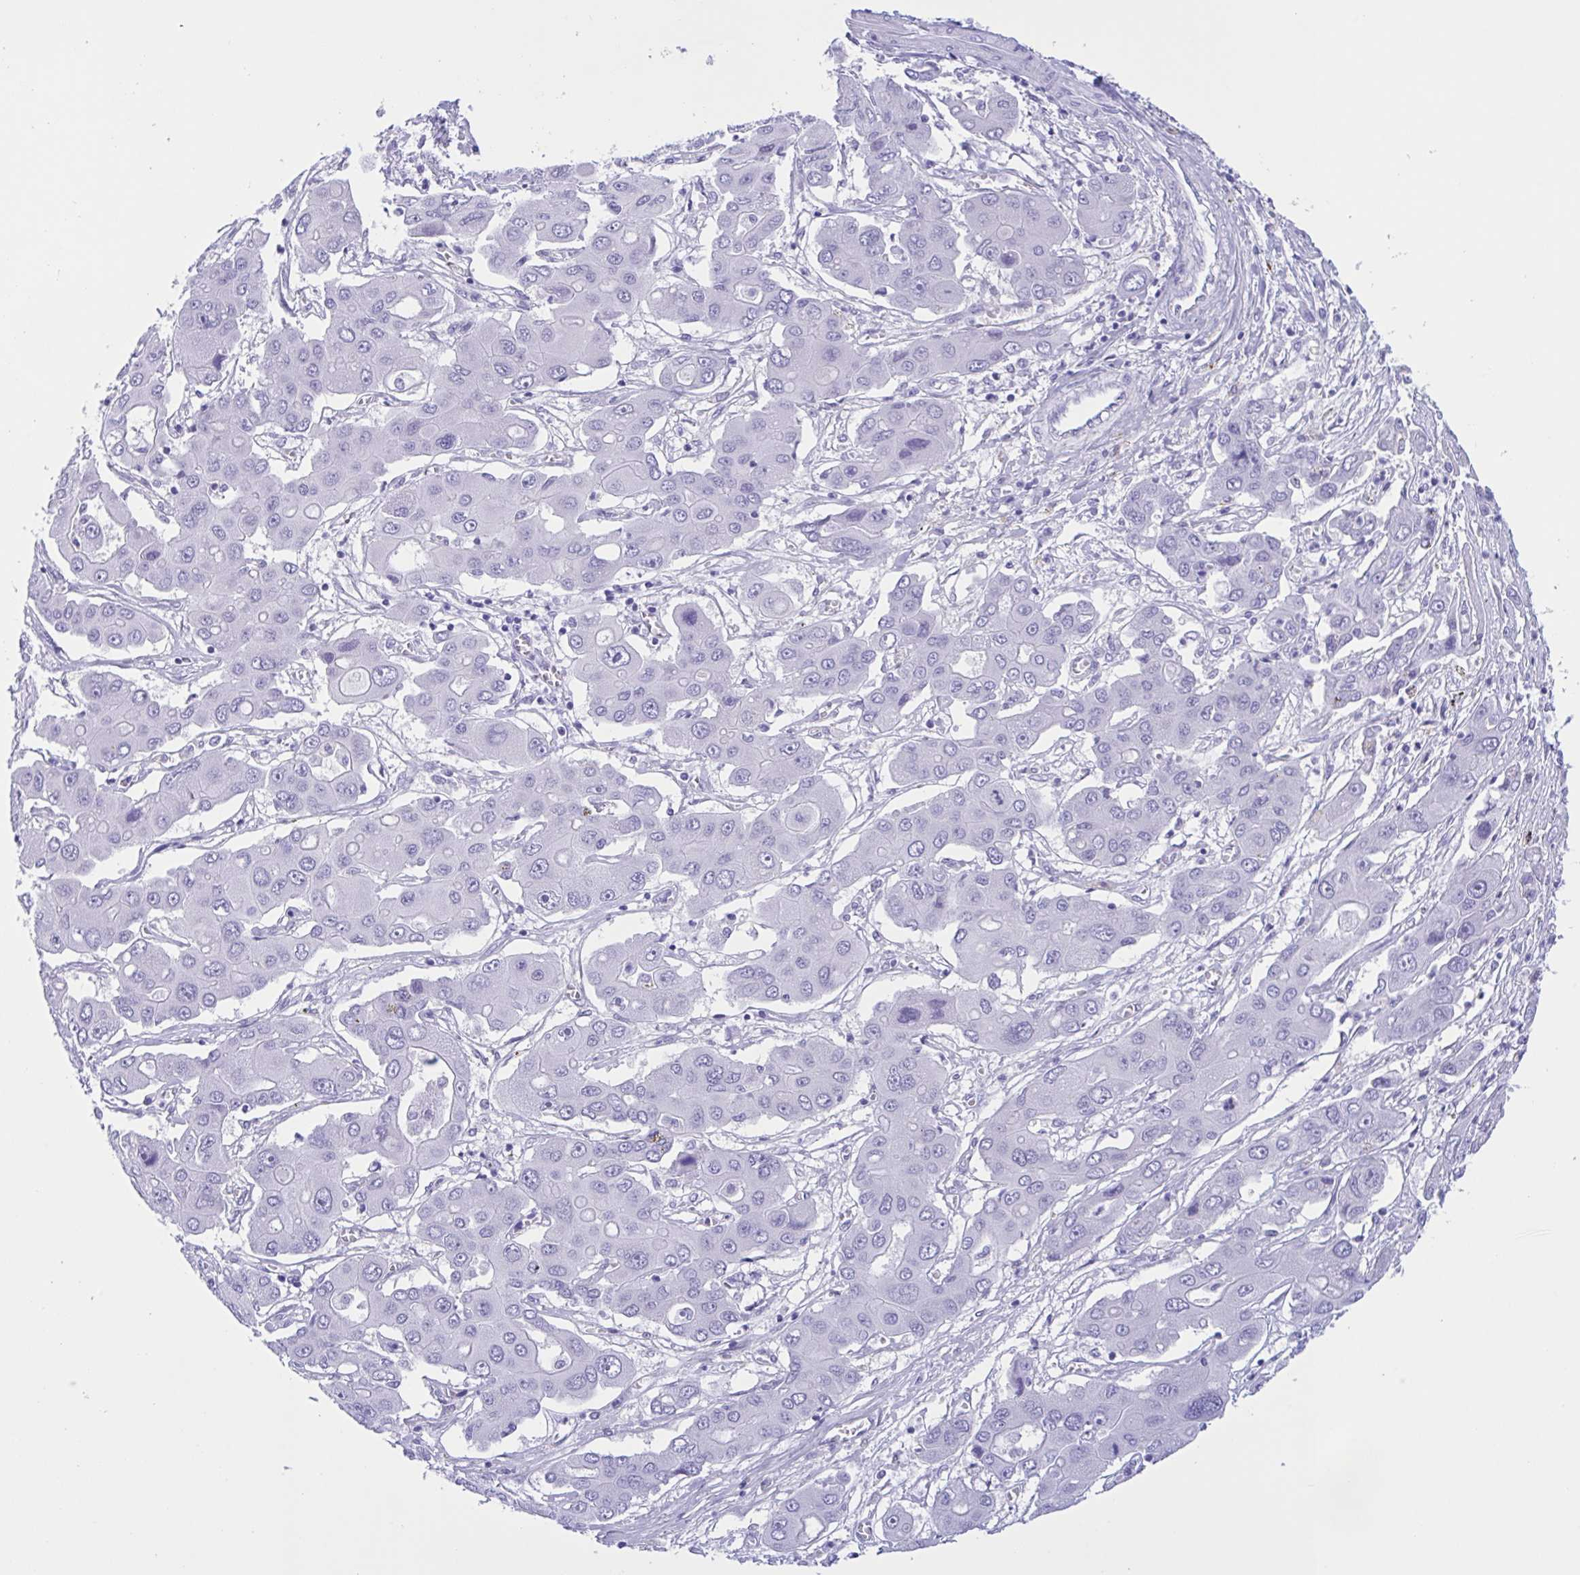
{"staining": {"intensity": "negative", "quantity": "none", "location": "none"}, "tissue": "liver cancer", "cell_type": "Tumor cells", "image_type": "cancer", "snomed": [{"axis": "morphology", "description": "Cholangiocarcinoma"}, {"axis": "topography", "description": "Liver"}], "caption": "A high-resolution micrograph shows immunohistochemistry (IHC) staining of liver cancer, which reveals no significant staining in tumor cells. (DAB (3,3'-diaminobenzidine) IHC, high magnification).", "gene": "ZNF850", "patient": {"sex": "male", "age": 67}}